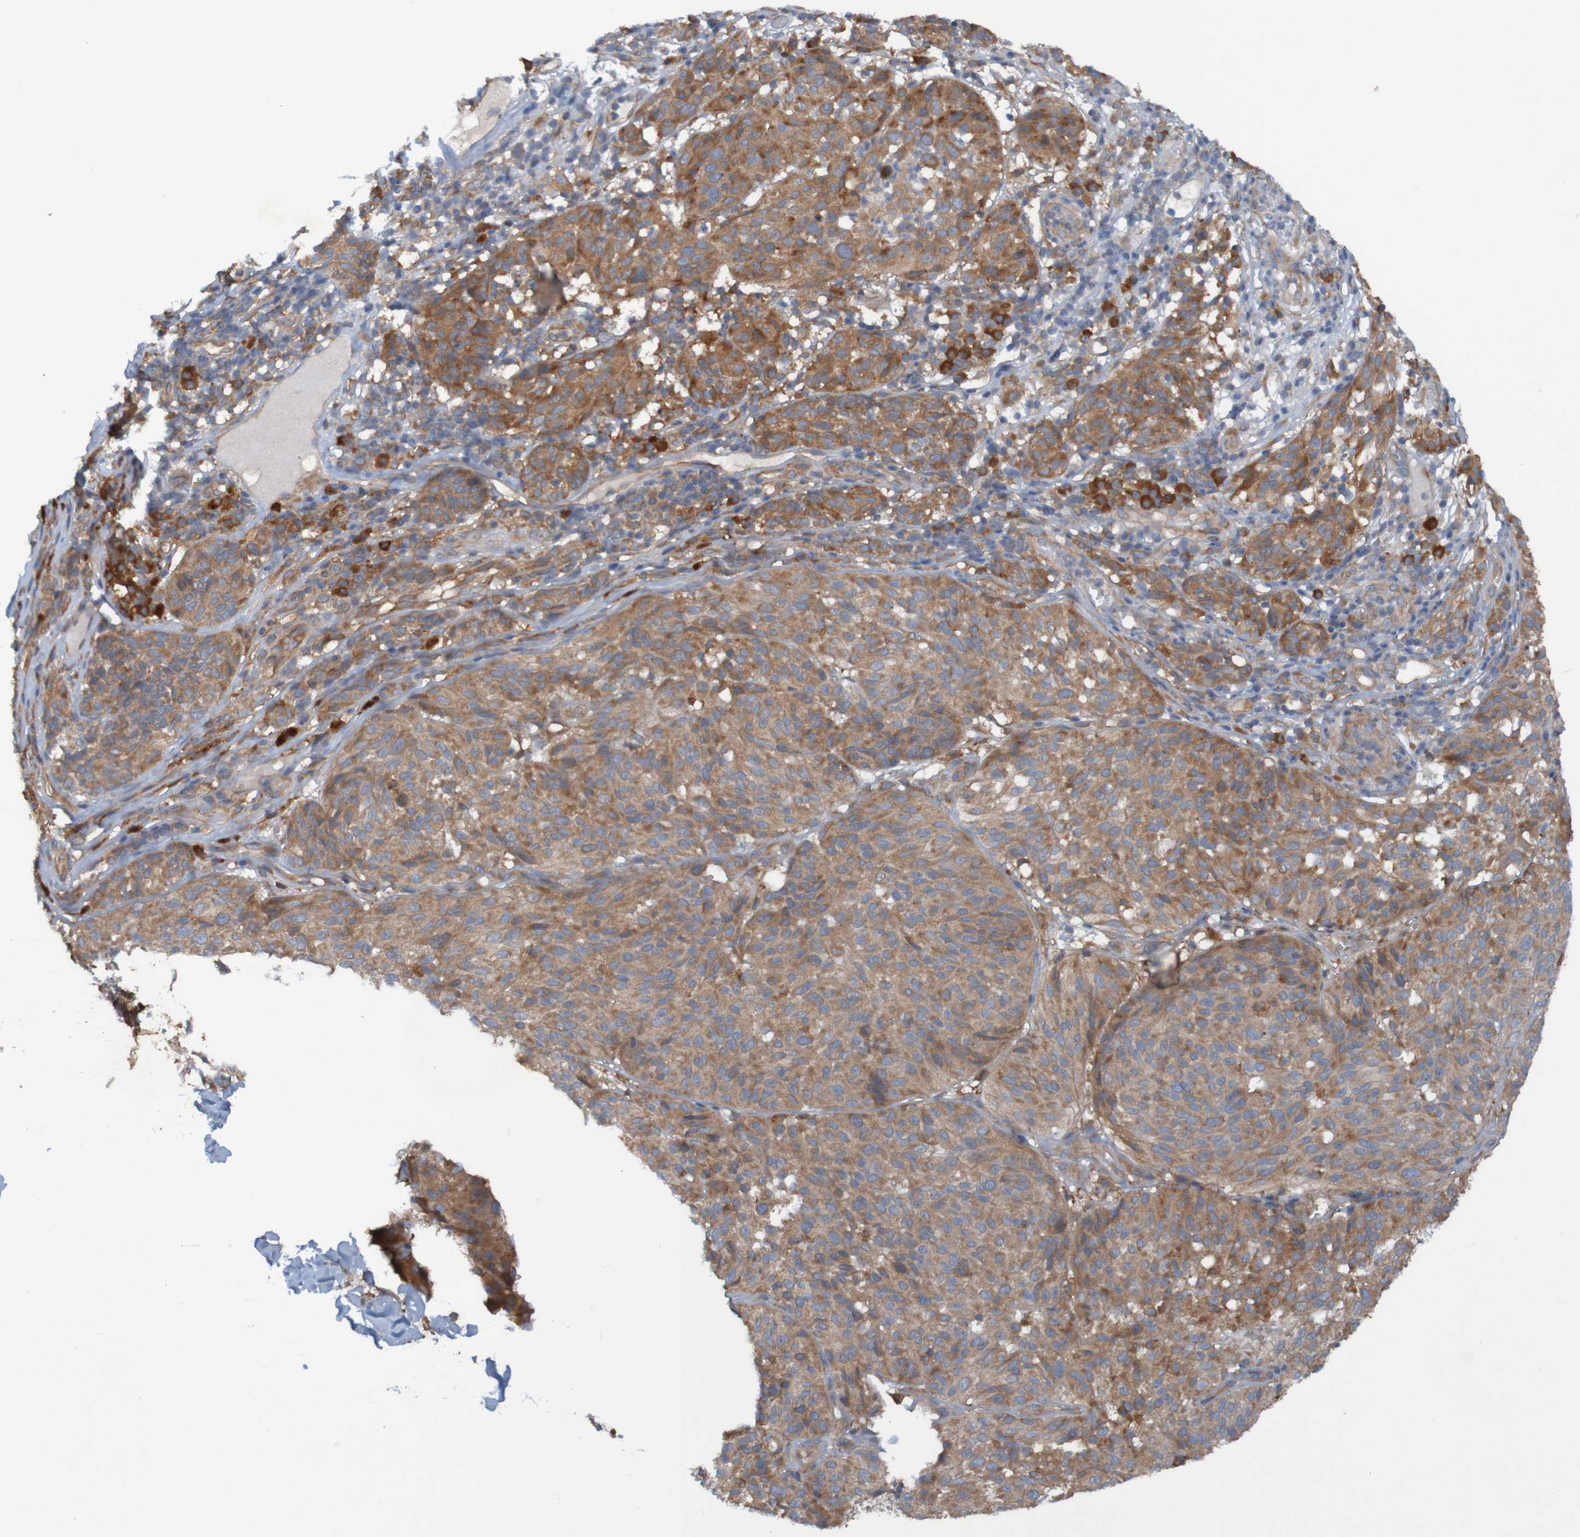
{"staining": {"intensity": "moderate", "quantity": ">75%", "location": "cytoplasmic/membranous"}, "tissue": "melanoma", "cell_type": "Tumor cells", "image_type": "cancer", "snomed": [{"axis": "morphology", "description": "Malignant melanoma, NOS"}, {"axis": "topography", "description": "Skin"}], "caption": "A histopathology image of human malignant melanoma stained for a protein demonstrates moderate cytoplasmic/membranous brown staining in tumor cells. (DAB IHC with brightfield microscopy, high magnification).", "gene": "DNAJC4", "patient": {"sex": "female", "age": 46}}